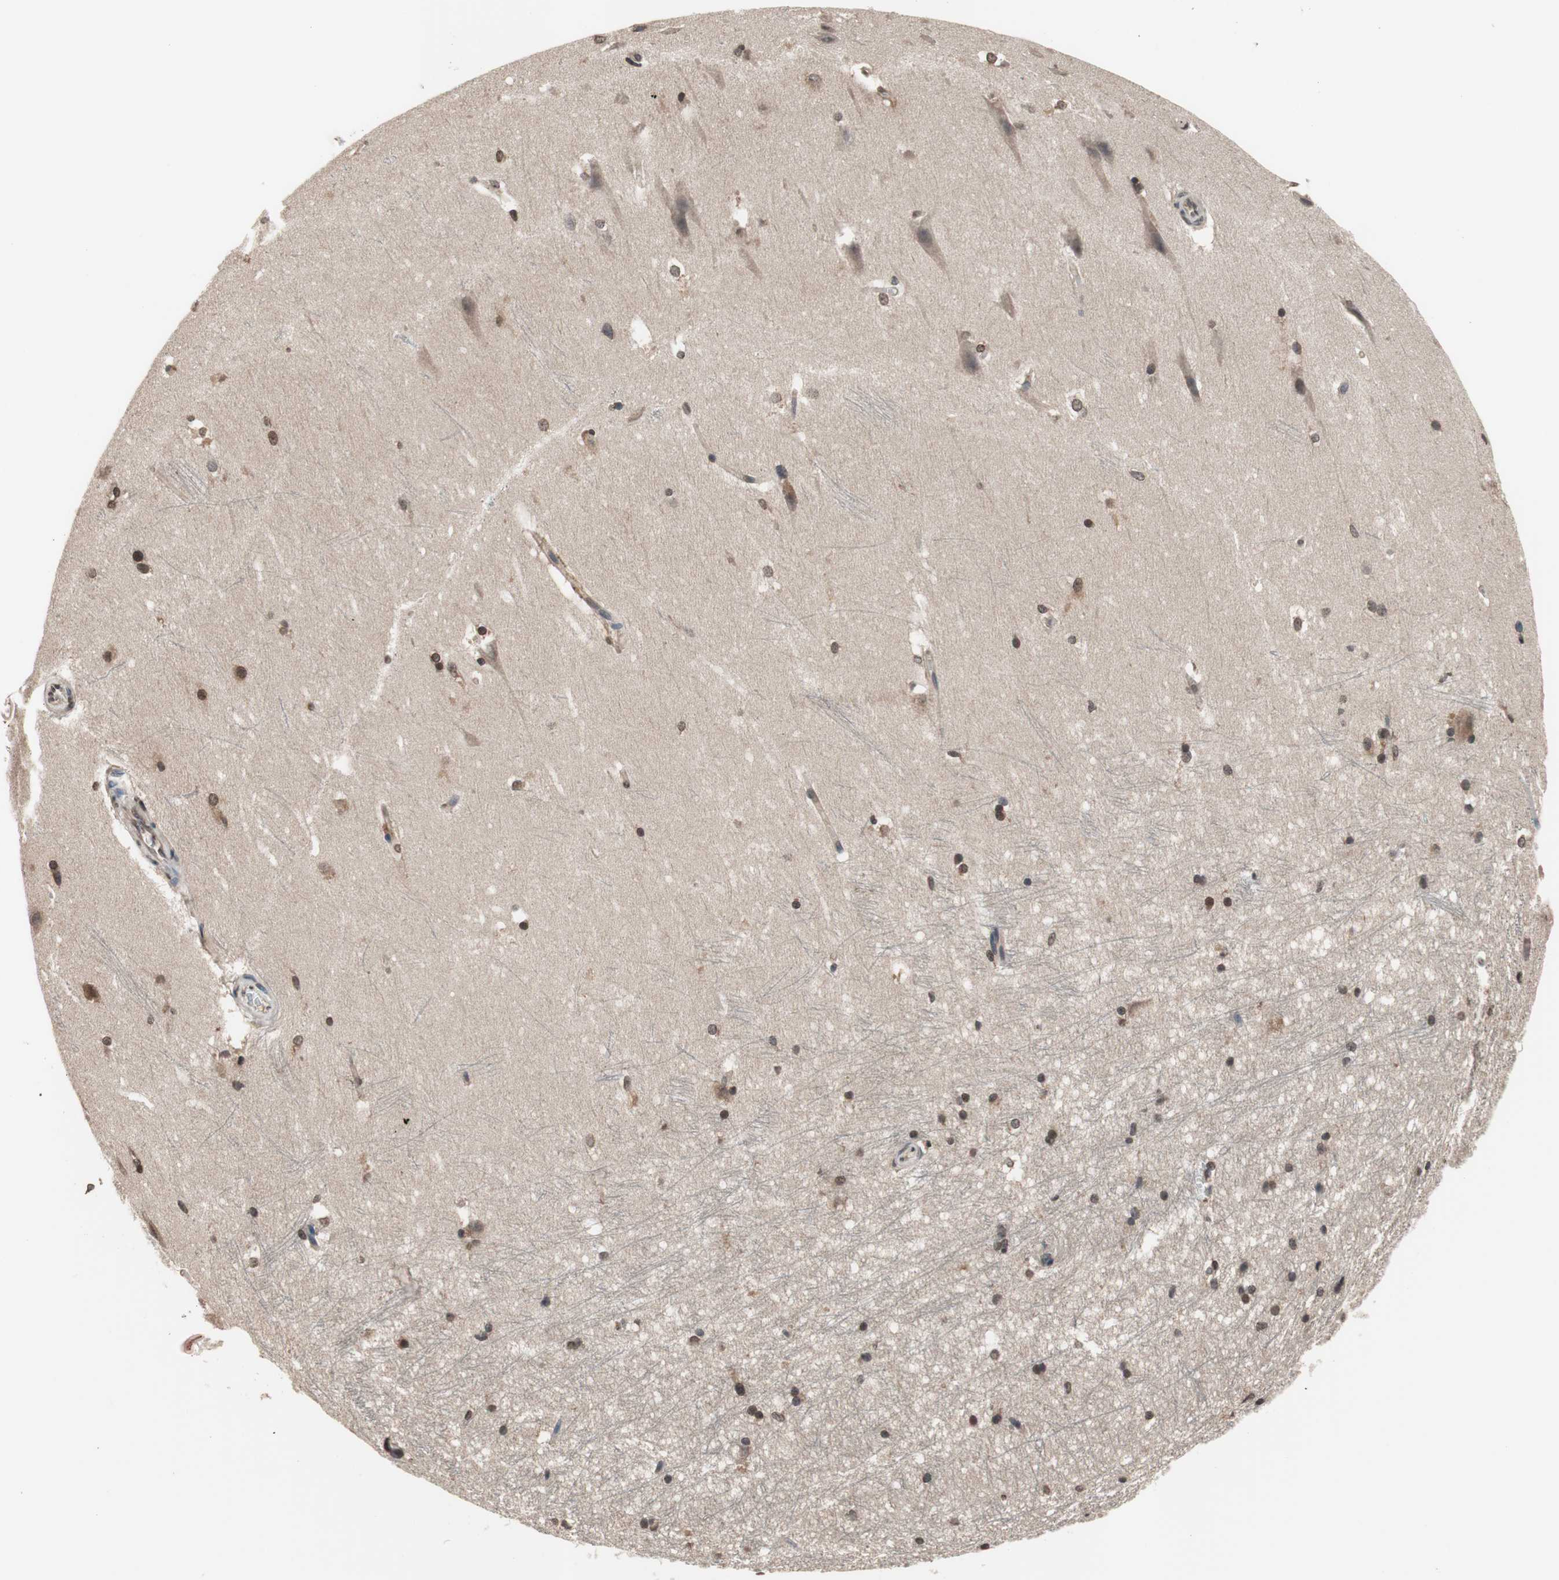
{"staining": {"intensity": "weak", "quantity": "25%-75%", "location": "cytoplasmic/membranous,nuclear"}, "tissue": "hippocampus", "cell_type": "Glial cells", "image_type": "normal", "snomed": [{"axis": "morphology", "description": "Normal tissue, NOS"}, {"axis": "topography", "description": "Hippocampus"}], "caption": "IHC histopathology image of benign hippocampus: human hippocampus stained using immunohistochemistry (IHC) demonstrates low levels of weak protein expression localized specifically in the cytoplasmic/membranous,nuclear of glial cells, appearing as a cytoplasmic/membranous,nuclear brown color.", "gene": "GCLC", "patient": {"sex": "female", "age": 19}}